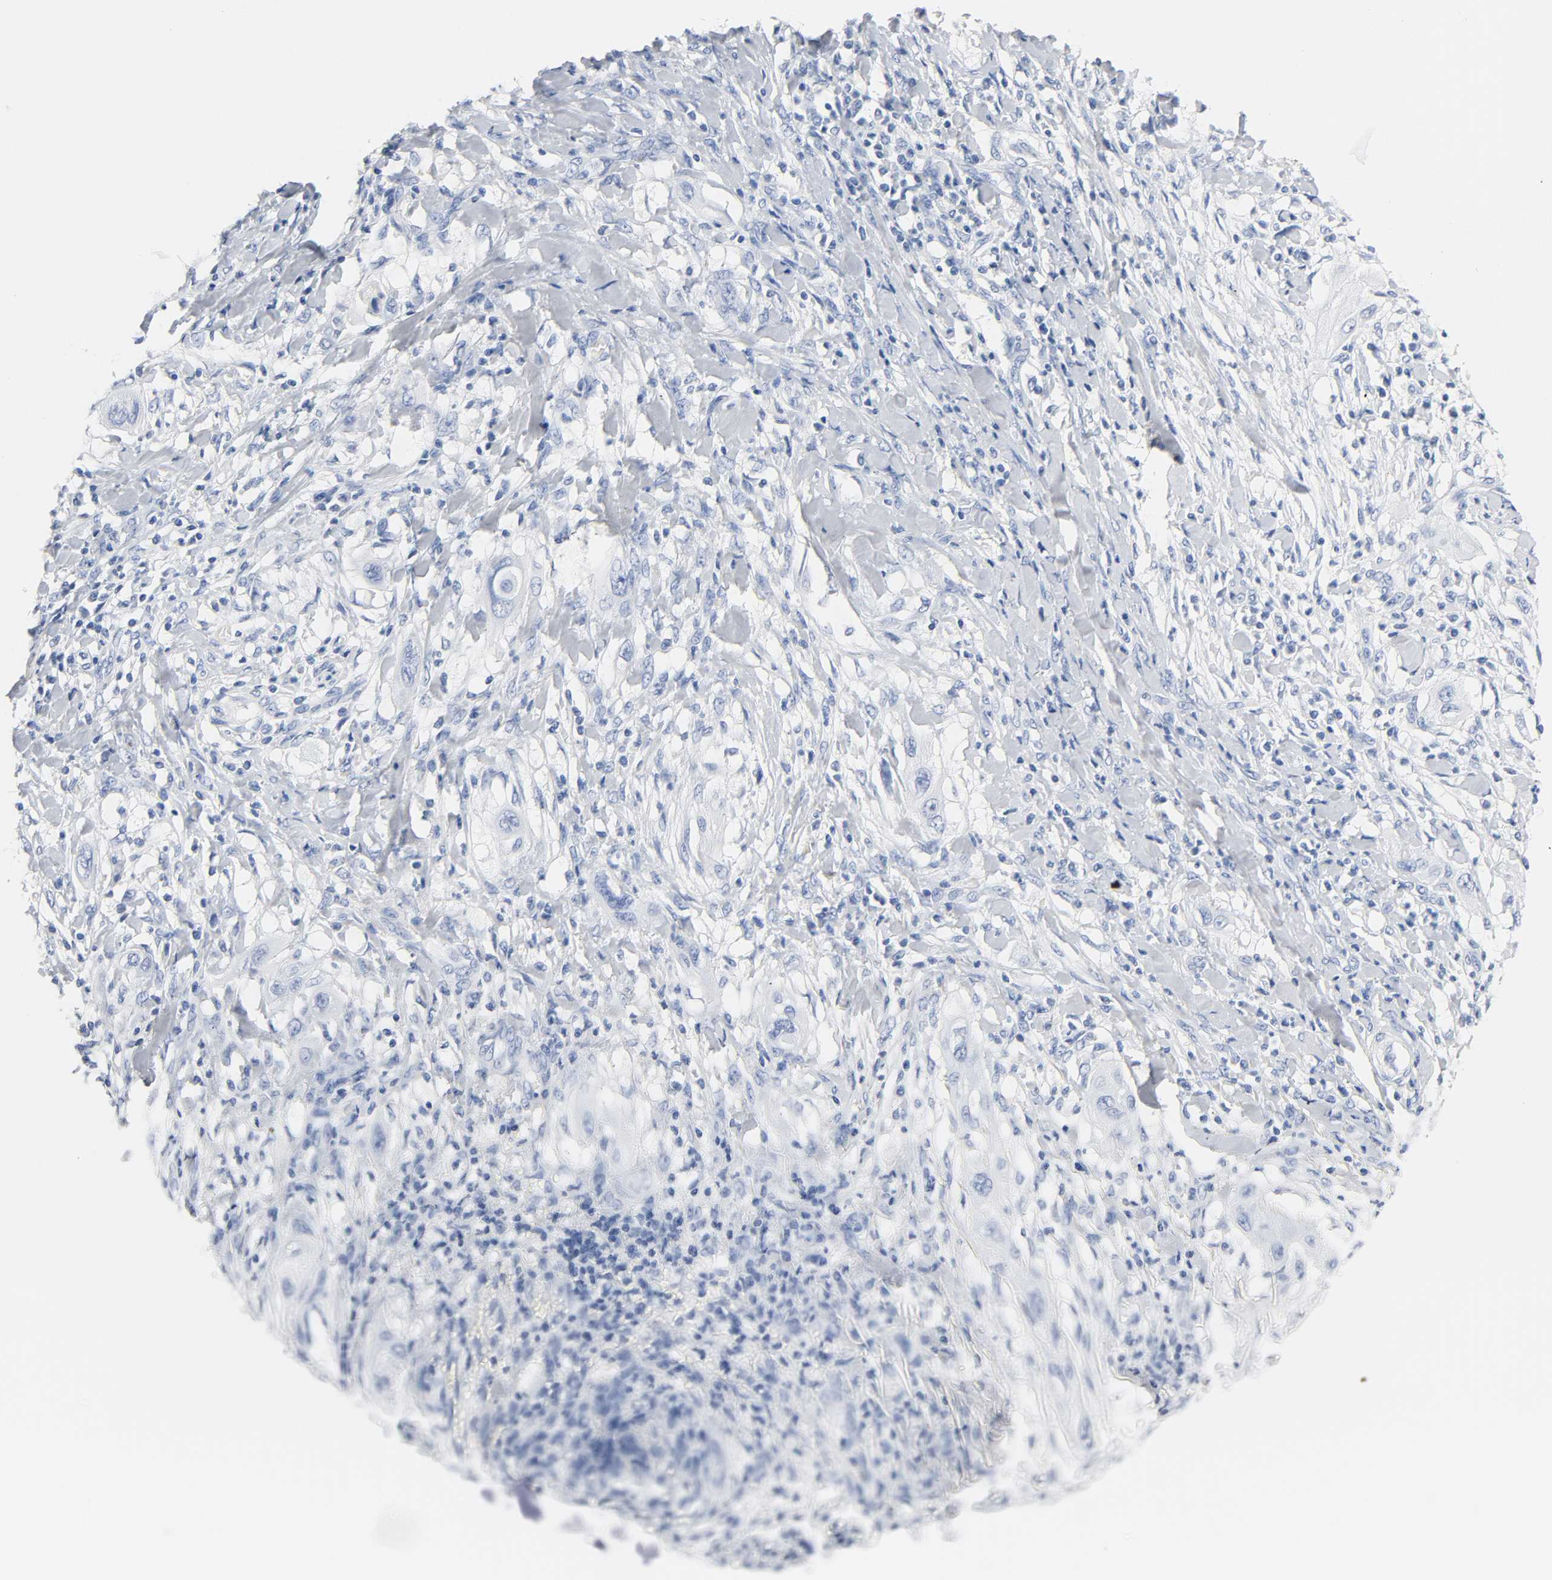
{"staining": {"intensity": "negative", "quantity": "none", "location": "none"}, "tissue": "lung cancer", "cell_type": "Tumor cells", "image_type": "cancer", "snomed": [{"axis": "morphology", "description": "Squamous cell carcinoma, NOS"}, {"axis": "topography", "description": "Lung"}], "caption": "IHC photomicrograph of lung cancer (squamous cell carcinoma) stained for a protein (brown), which displays no positivity in tumor cells.", "gene": "ACP3", "patient": {"sex": "female", "age": 47}}